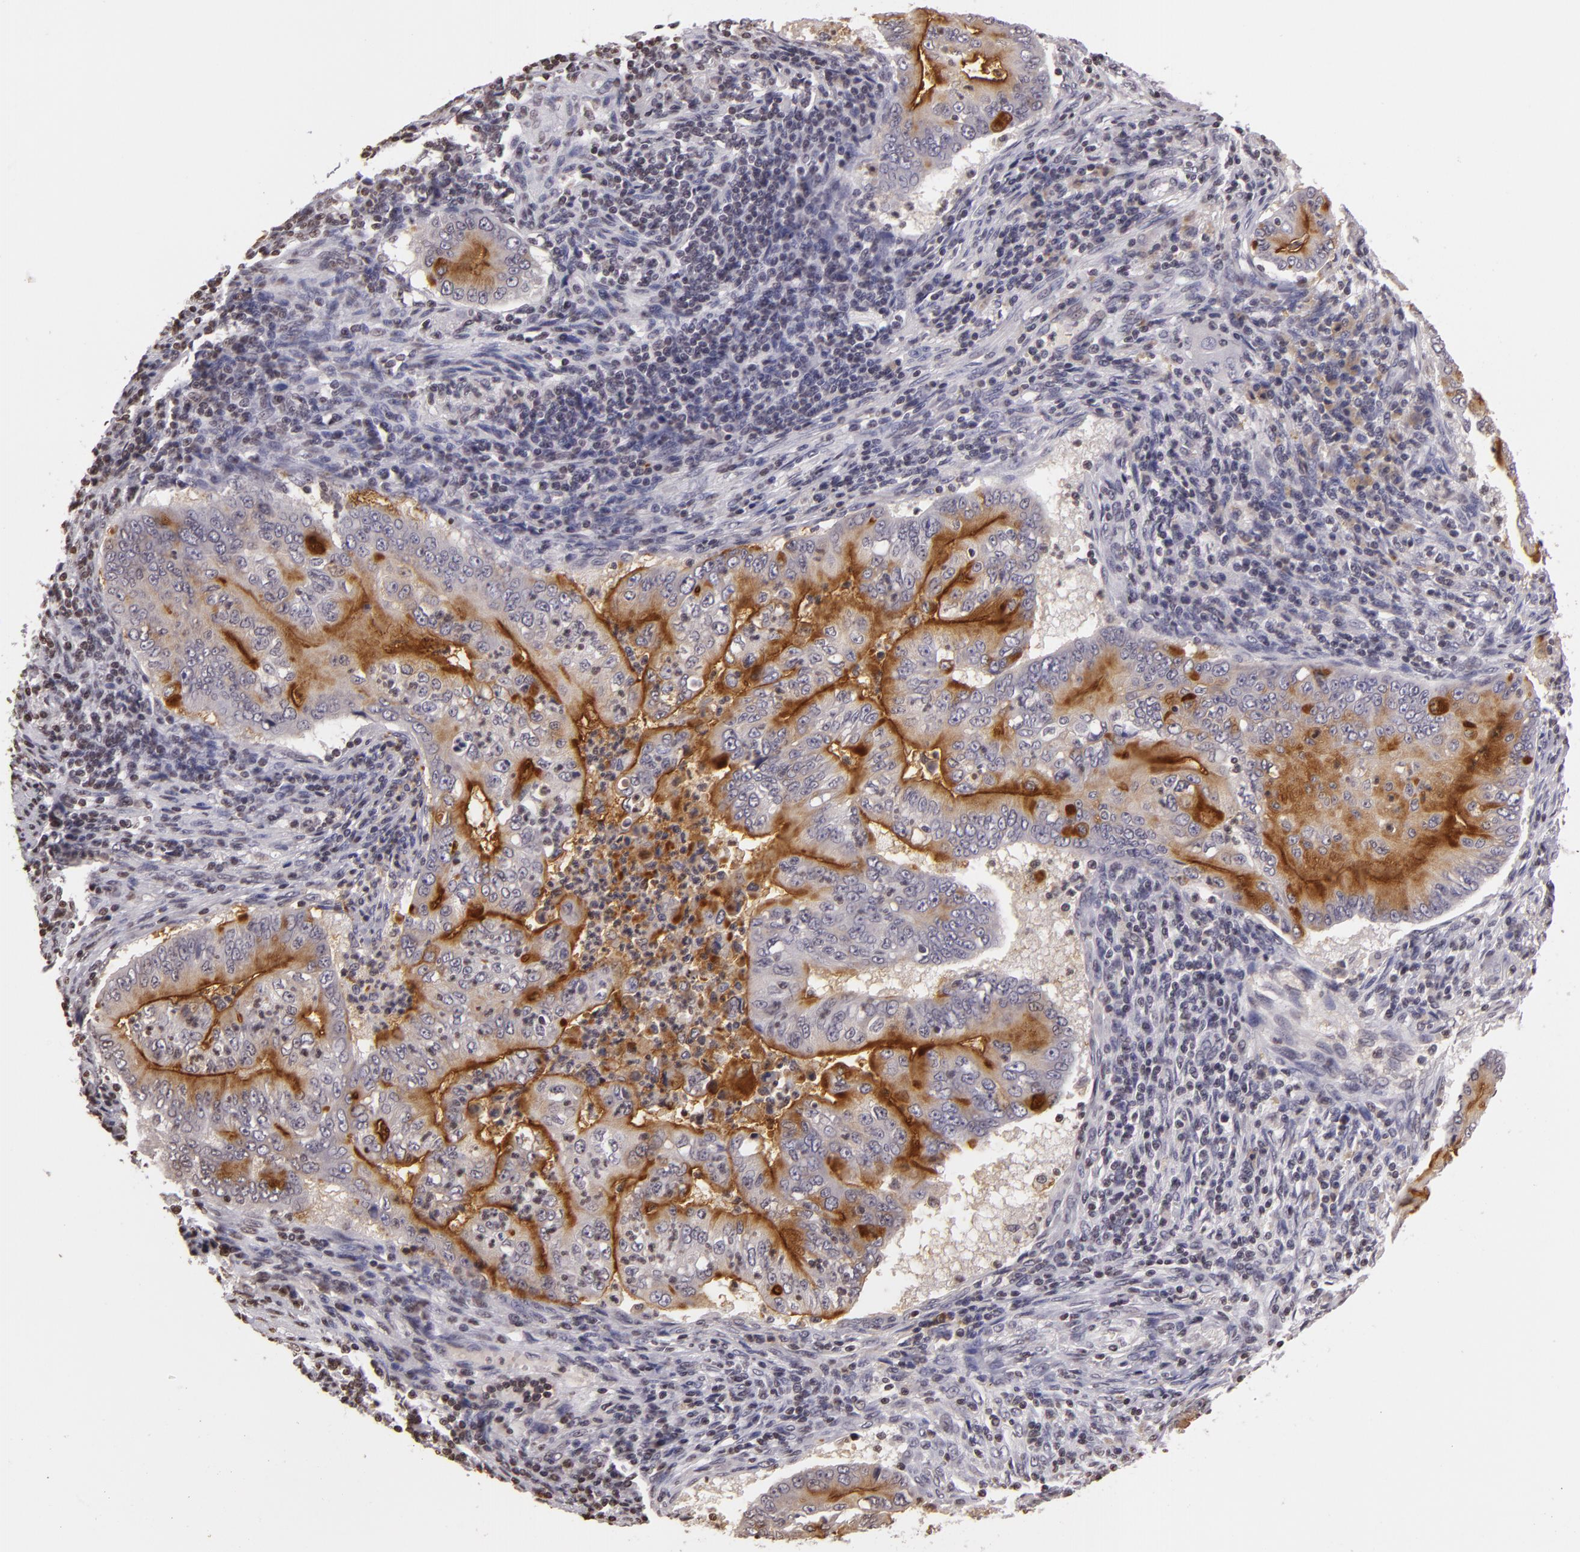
{"staining": {"intensity": "moderate", "quantity": "25%-75%", "location": "cytoplasmic/membranous"}, "tissue": "pancreatic cancer", "cell_type": "Tumor cells", "image_type": "cancer", "snomed": [{"axis": "morphology", "description": "Adenocarcinoma, NOS"}, {"axis": "topography", "description": "Pancreas"}], "caption": "Pancreatic adenocarcinoma was stained to show a protein in brown. There is medium levels of moderate cytoplasmic/membranous positivity in approximately 25%-75% of tumor cells. Ihc stains the protein in brown and the nuclei are stained blue.", "gene": "MUC1", "patient": {"sex": "male", "age": 62}}